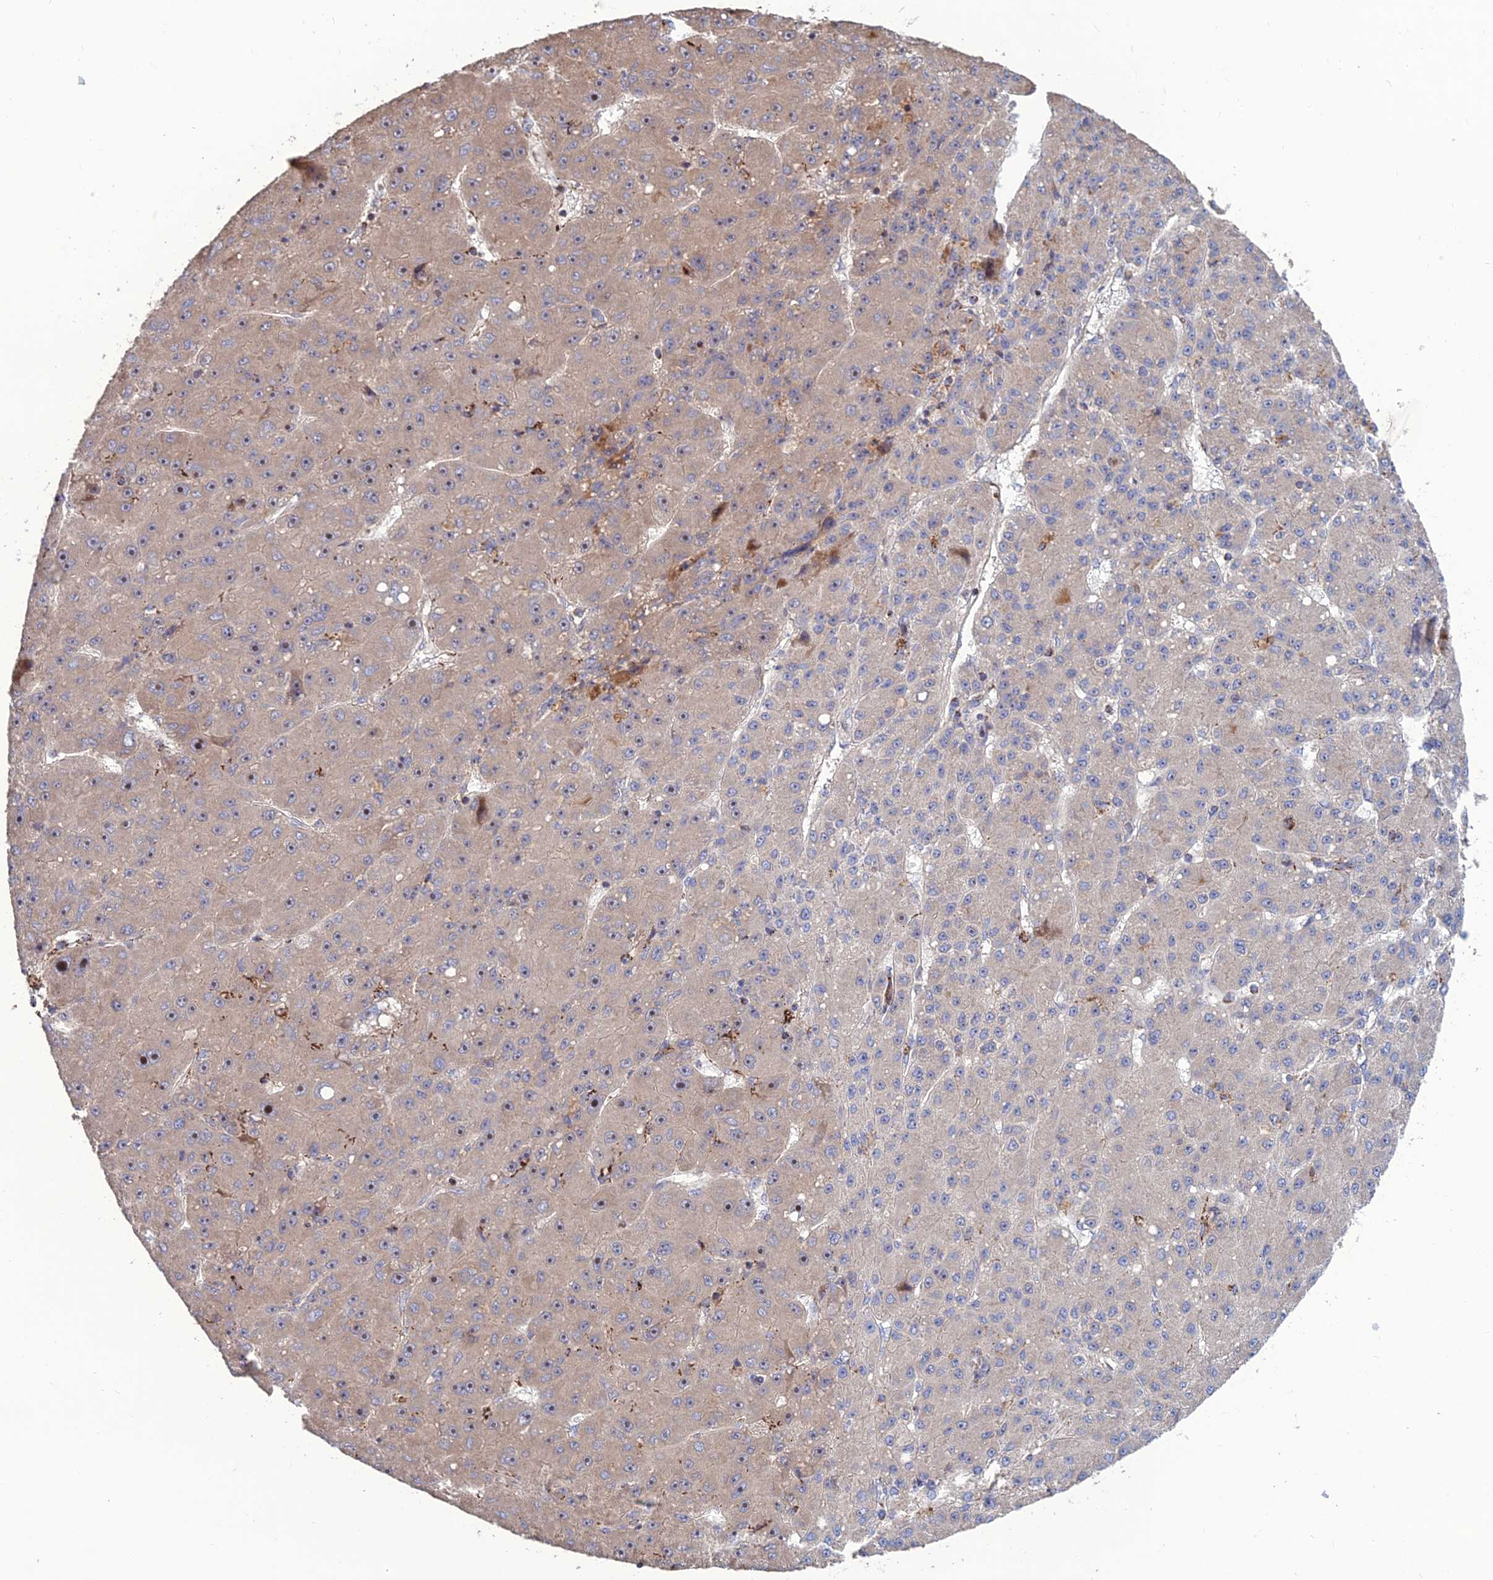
{"staining": {"intensity": "weak", "quantity": "<25%", "location": "cytoplasmic/membranous"}, "tissue": "liver cancer", "cell_type": "Tumor cells", "image_type": "cancer", "snomed": [{"axis": "morphology", "description": "Carcinoma, Hepatocellular, NOS"}, {"axis": "topography", "description": "Liver"}], "caption": "A photomicrograph of human hepatocellular carcinoma (liver) is negative for staining in tumor cells.", "gene": "RIC8B", "patient": {"sex": "male", "age": 67}}